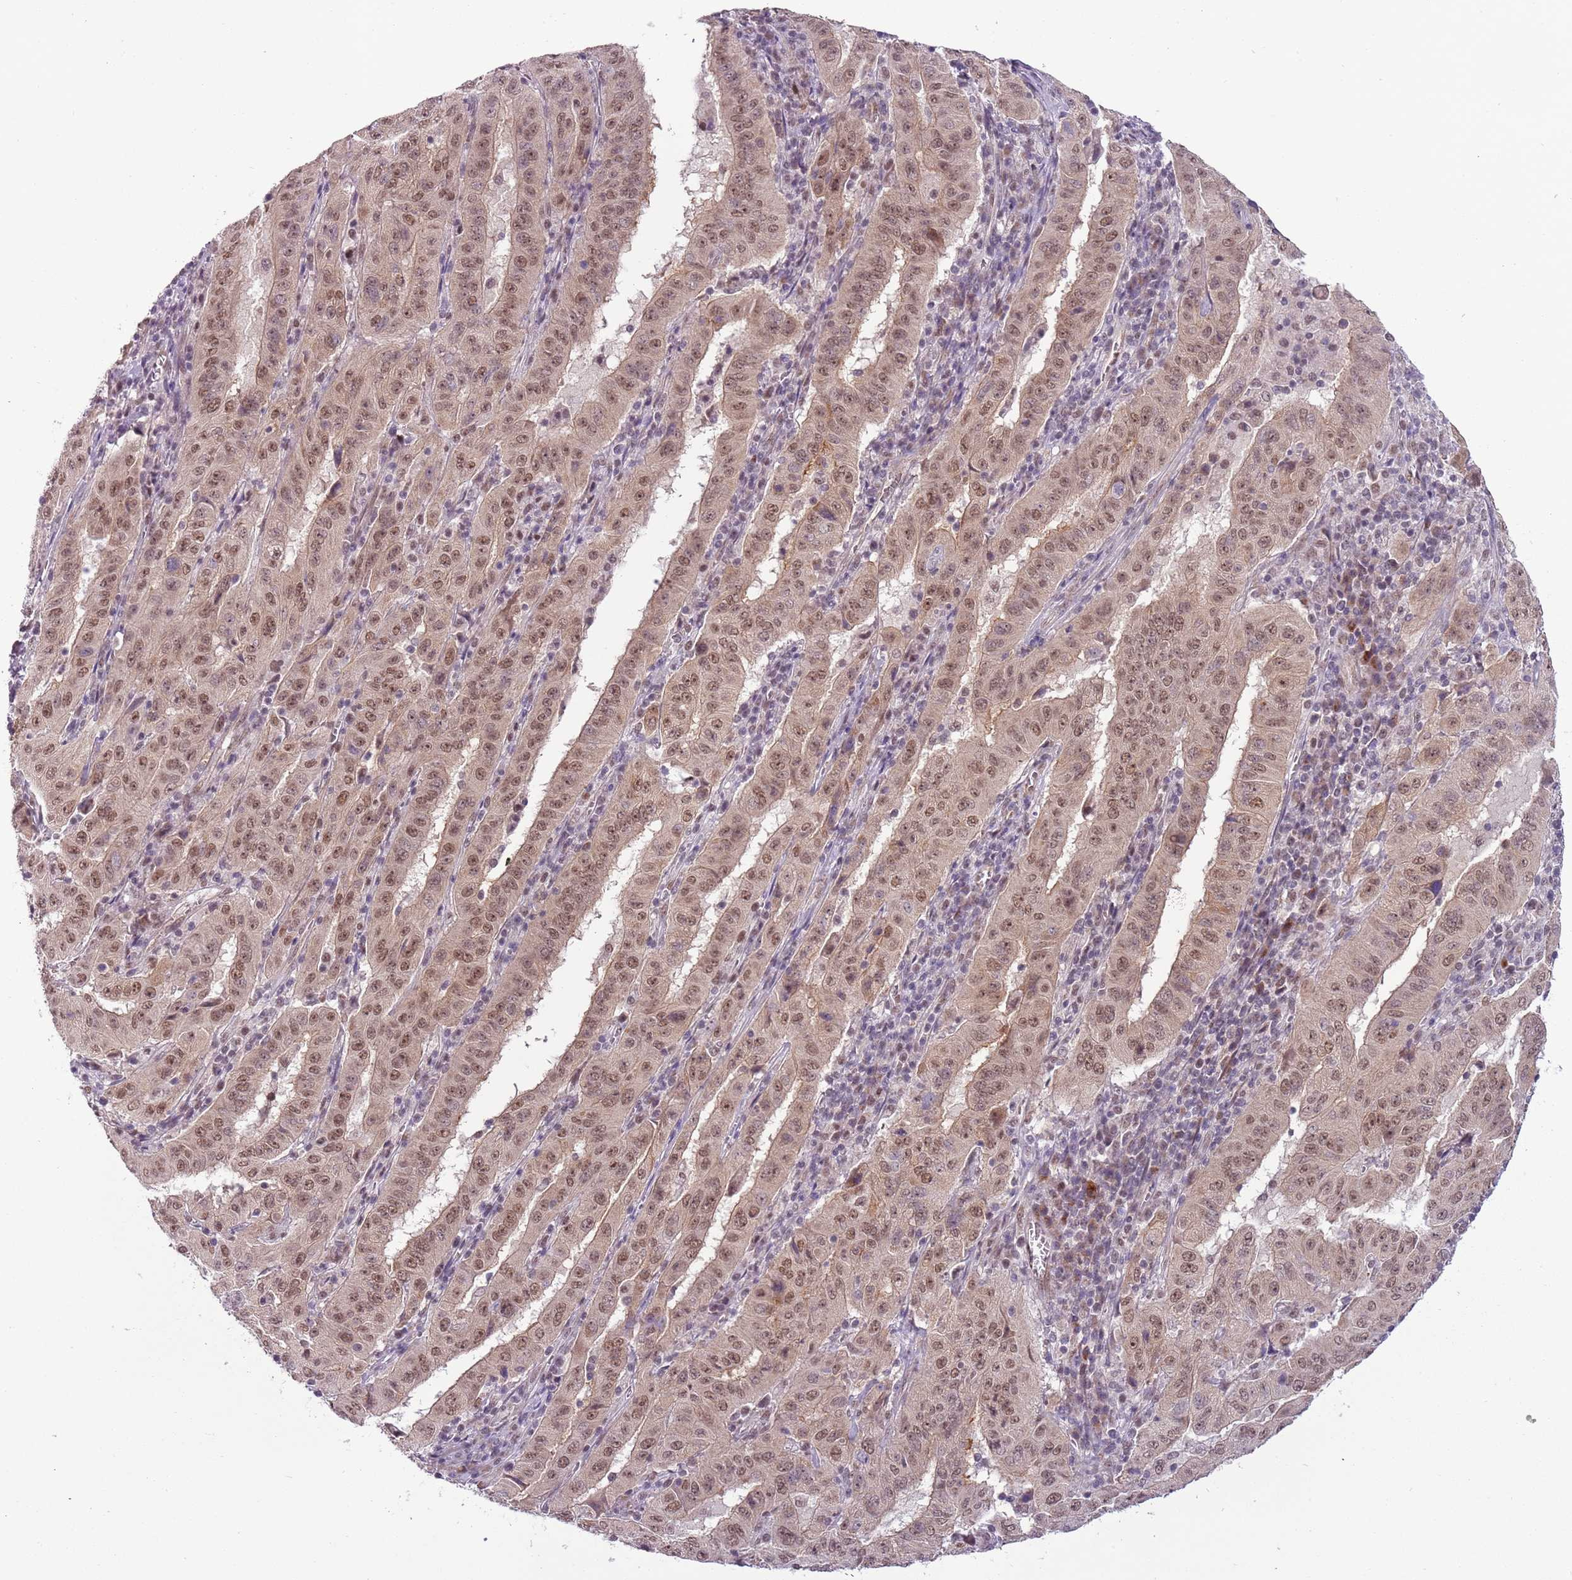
{"staining": {"intensity": "moderate", "quantity": ">75%", "location": "nuclear"}, "tissue": "pancreatic cancer", "cell_type": "Tumor cells", "image_type": "cancer", "snomed": [{"axis": "morphology", "description": "Adenocarcinoma, NOS"}, {"axis": "topography", "description": "Pancreas"}], "caption": "Protein staining demonstrates moderate nuclear staining in about >75% of tumor cells in pancreatic cancer. The staining was performed using DAB, with brown indicating positive protein expression. Nuclei are stained blue with hematoxylin.", "gene": "FAM120AOS", "patient": {"sex": "male", "age": 63}}